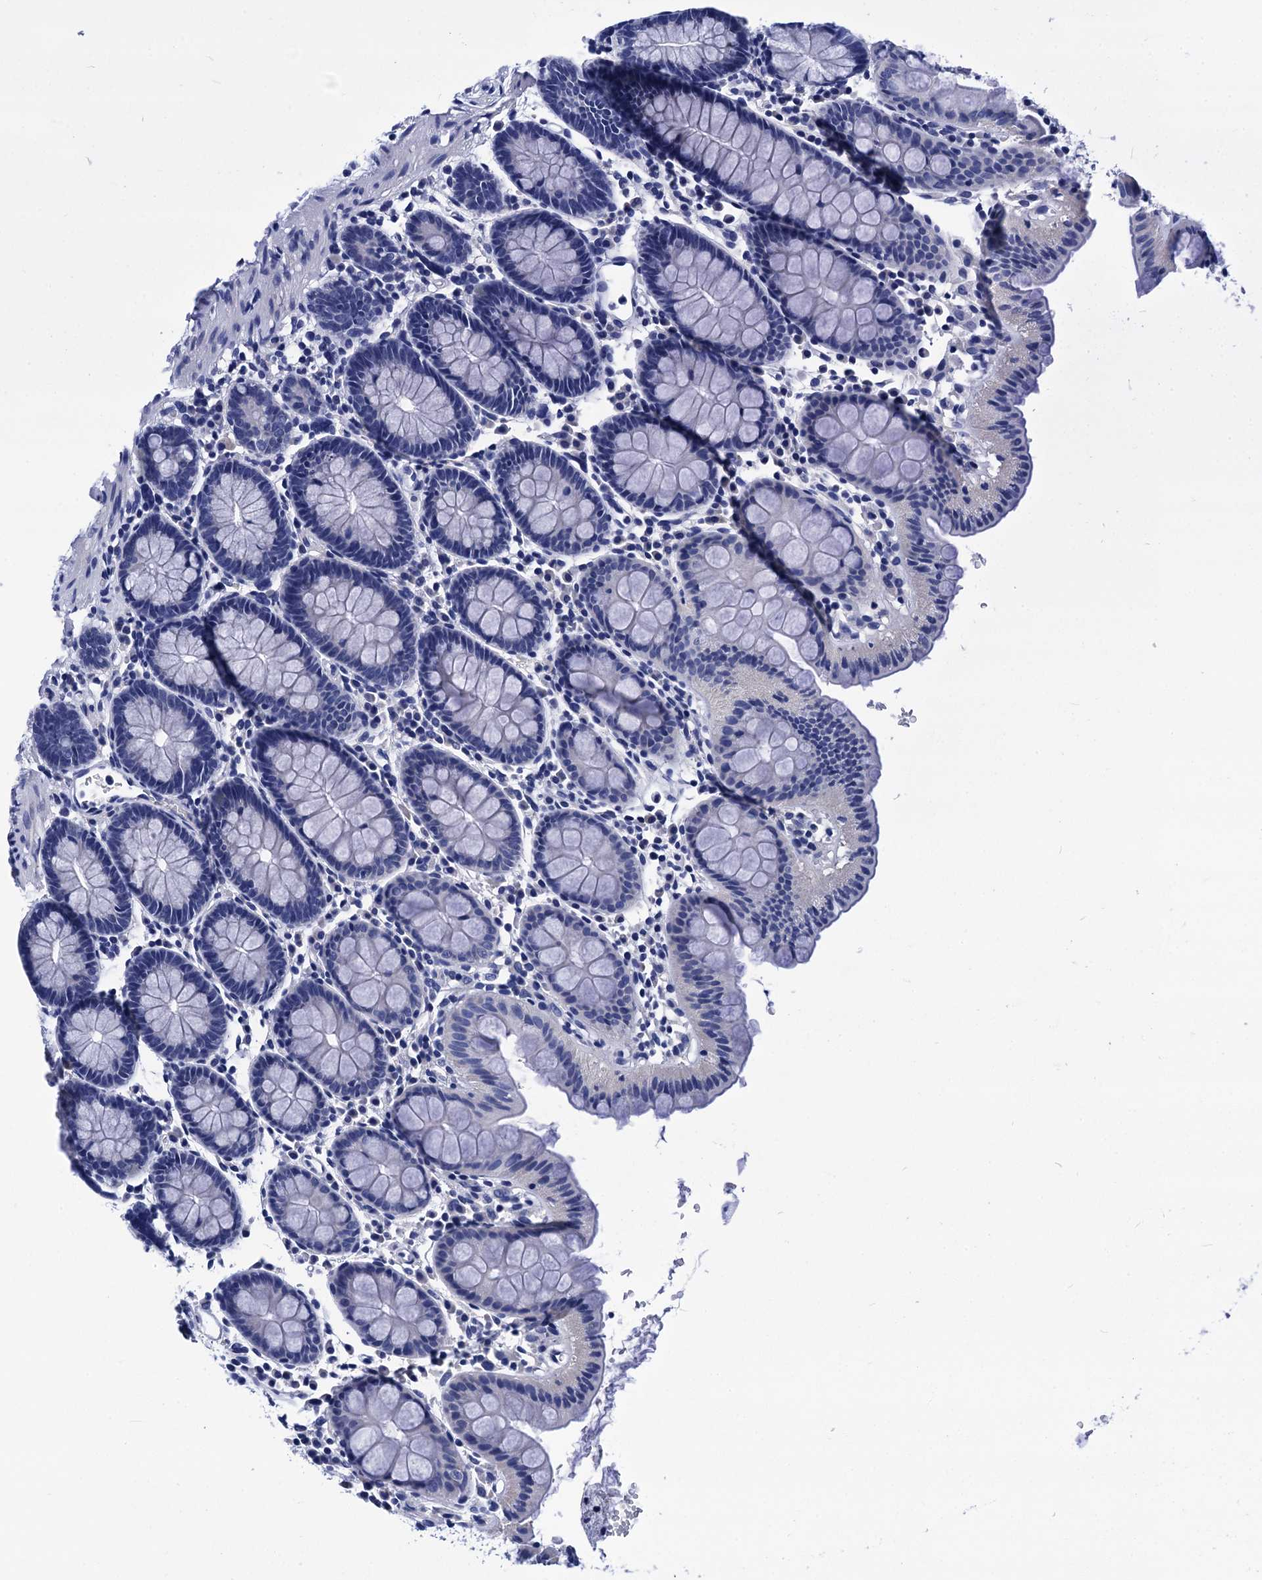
{"staining": {"intensity": "negative", "quantity": "none", "location": "none"}, "tissue": "colon", "cell_type": "Endothelial cells", "image_type": "normal", "snomed": [{"axis": "morphology", "description": "Normal tissue, NOS"}, {"axis": "topography", "description": "Colon"}], "caption": "Image shows no significant protein staining in endothelial cells of normal colon. (Stains: DAB IHC with hematoxylin counter stain, Microscopy: brightfield microscopy at high magnification).", "gene": "MYBPC3", "patient": {"sex": "male", "age": 75}}